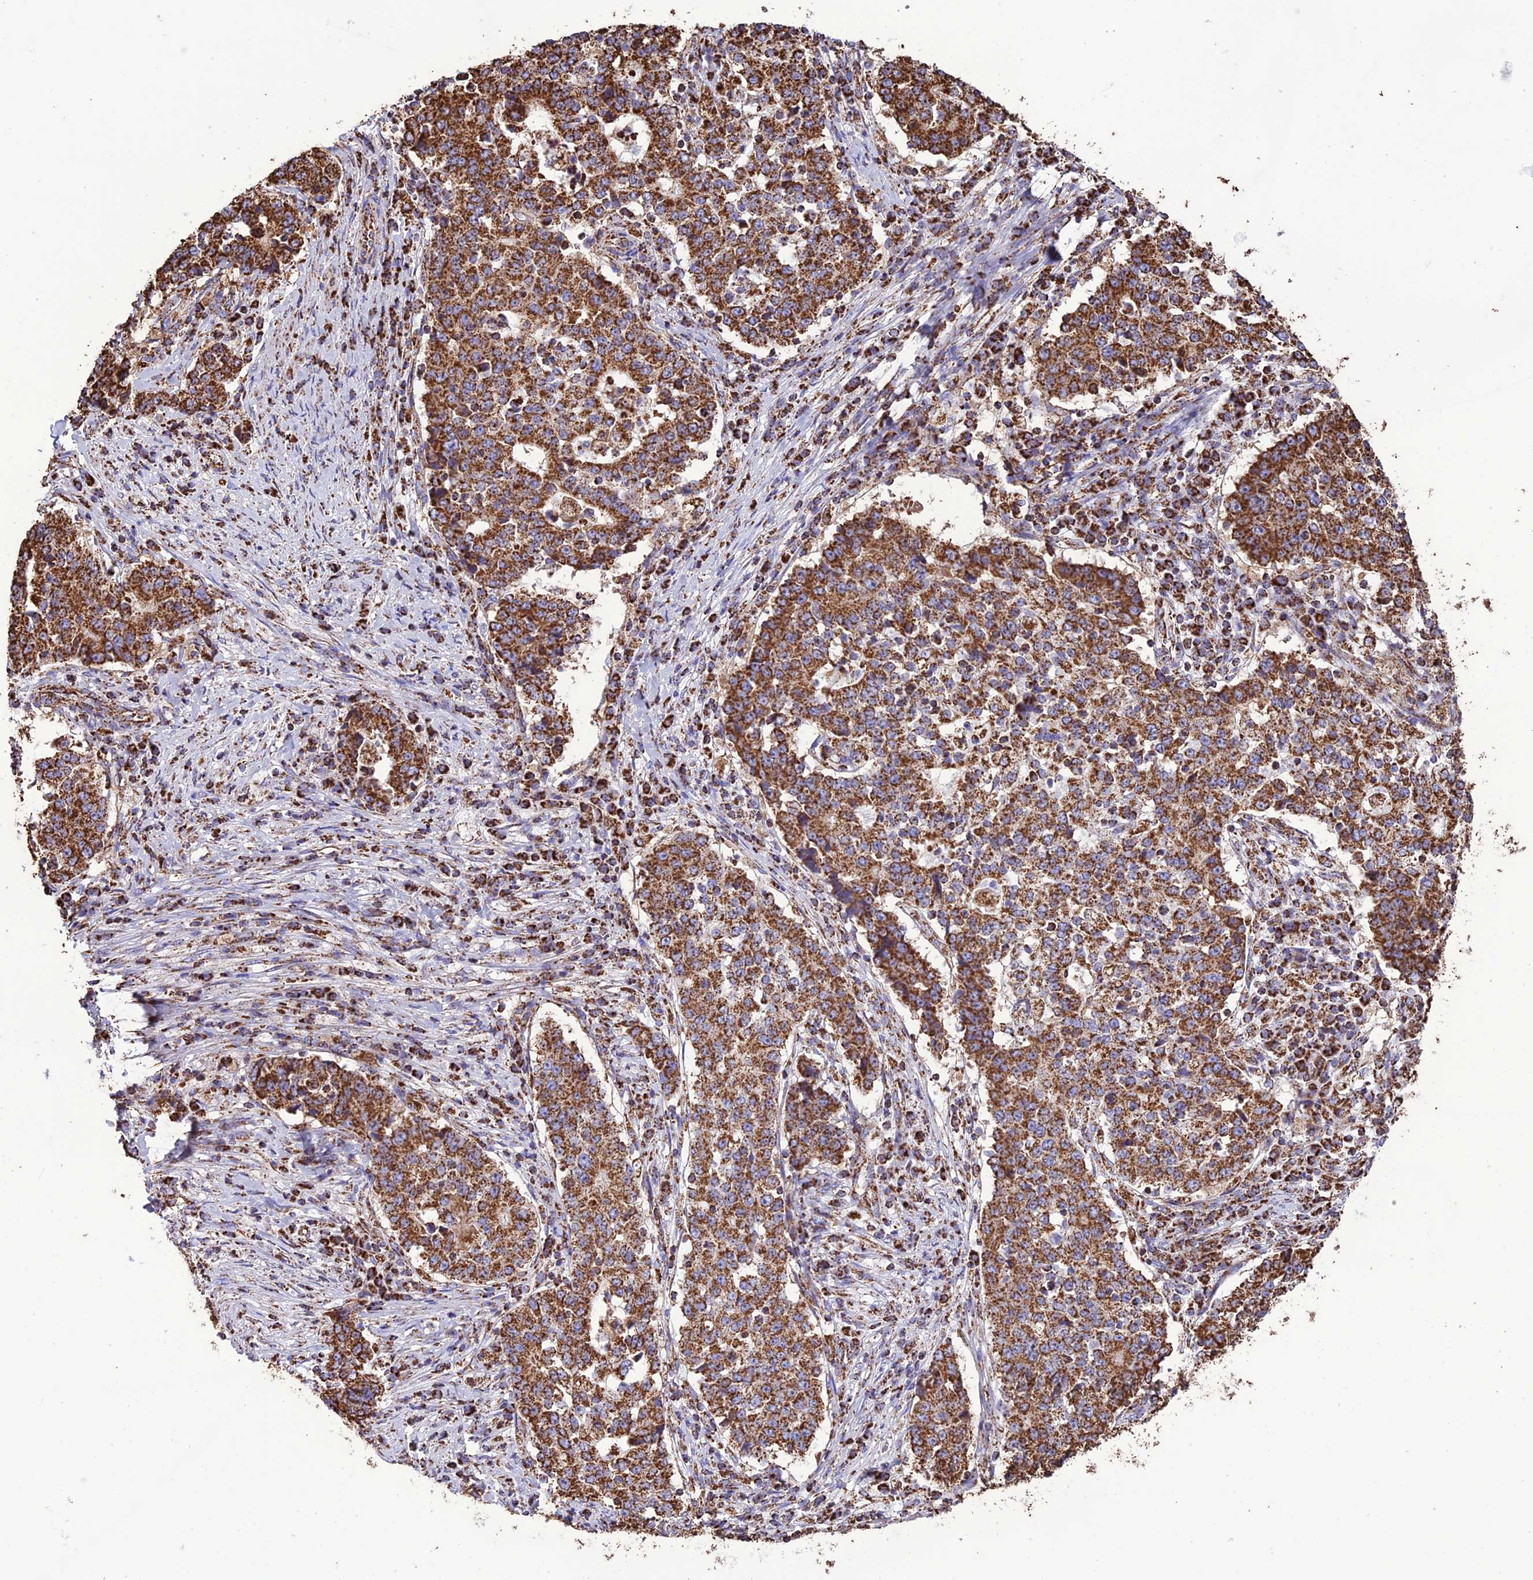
{"staining": {"intensity": "strong", "quantity": ">75%", "location": "cytoplasmic/membranous"}, "tissue": "stomach cancer", "cell_type": "Tumor cells", "image_type": "cancer", "snomed": [{"axis": "morphology", "description": "Adenocarcinoma, NOS"}, {"axis": "topography", "description": "Stomach"}], "caption": "Immunohistochemical staining of human stomach adenocarcinoma reveals high levels of strong cytoplasmic/membranous protein staining in about >75% of tumor cells.", "gene": "NDUFAF1", "patient": {"sex": "male", "age": 59}}